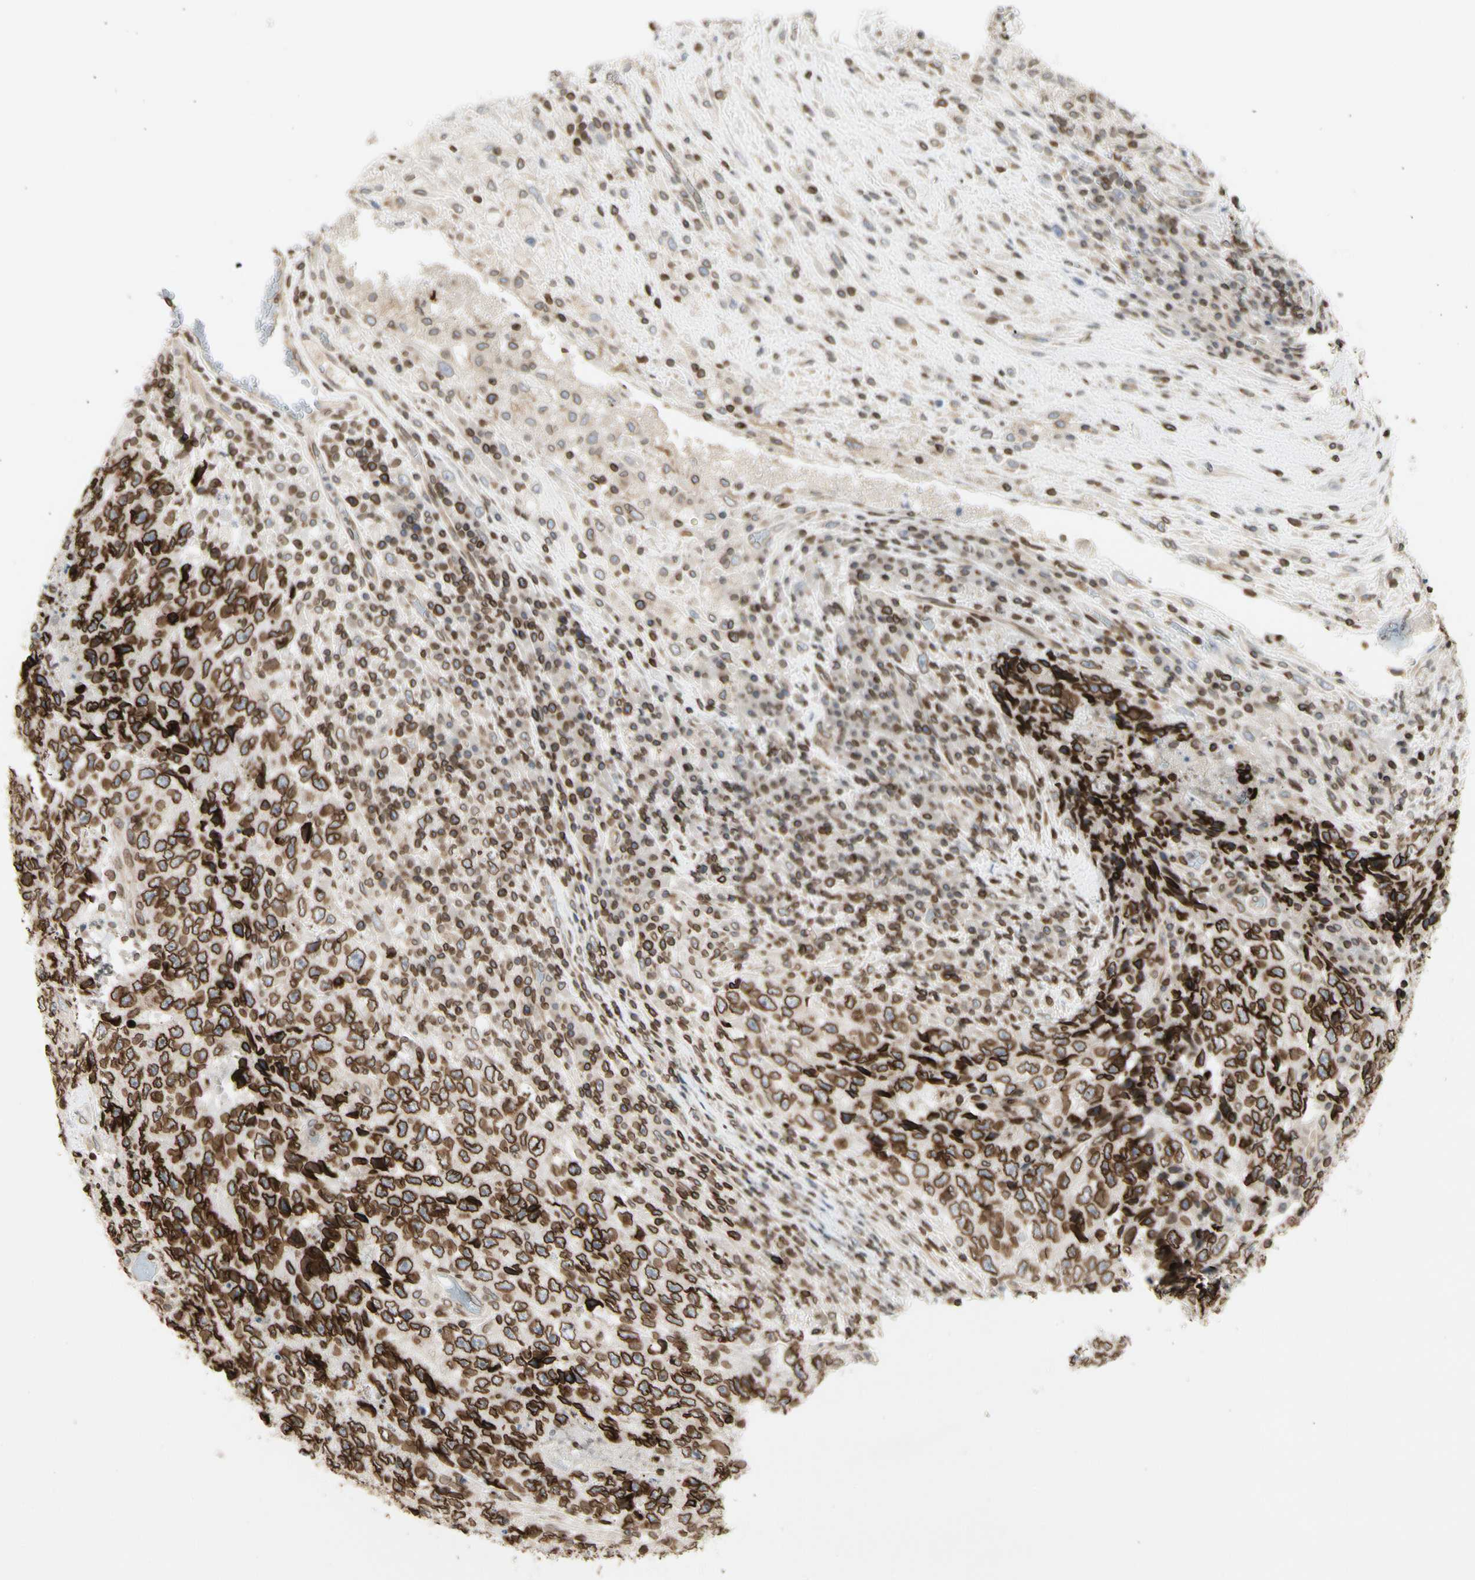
{"staining": {"intensity": "strong", "quantity": ">75%", "location": "cytoplasmic/membranous,nuclear"}, "tissue": "testis cancer", "cell_type": "Tumor cells", "image_type": "cancer", "snomed": [{"axis": "morphology", "description": "Necrosis, NOS"}, {"axis": "morphology", "description": "Carcinoma, Embryonal, NOS"}, {"axis": "topography", "description": "Testis"}], "caption": "A photomicrograph of testis cancer (embryonal carcinoma) stained for a protein shows strong cytoplasmic/membranous and nuclear brown staining in tumor cells.", "gene": "TMPO", "patient": {"sex": "male", "age": 19}}